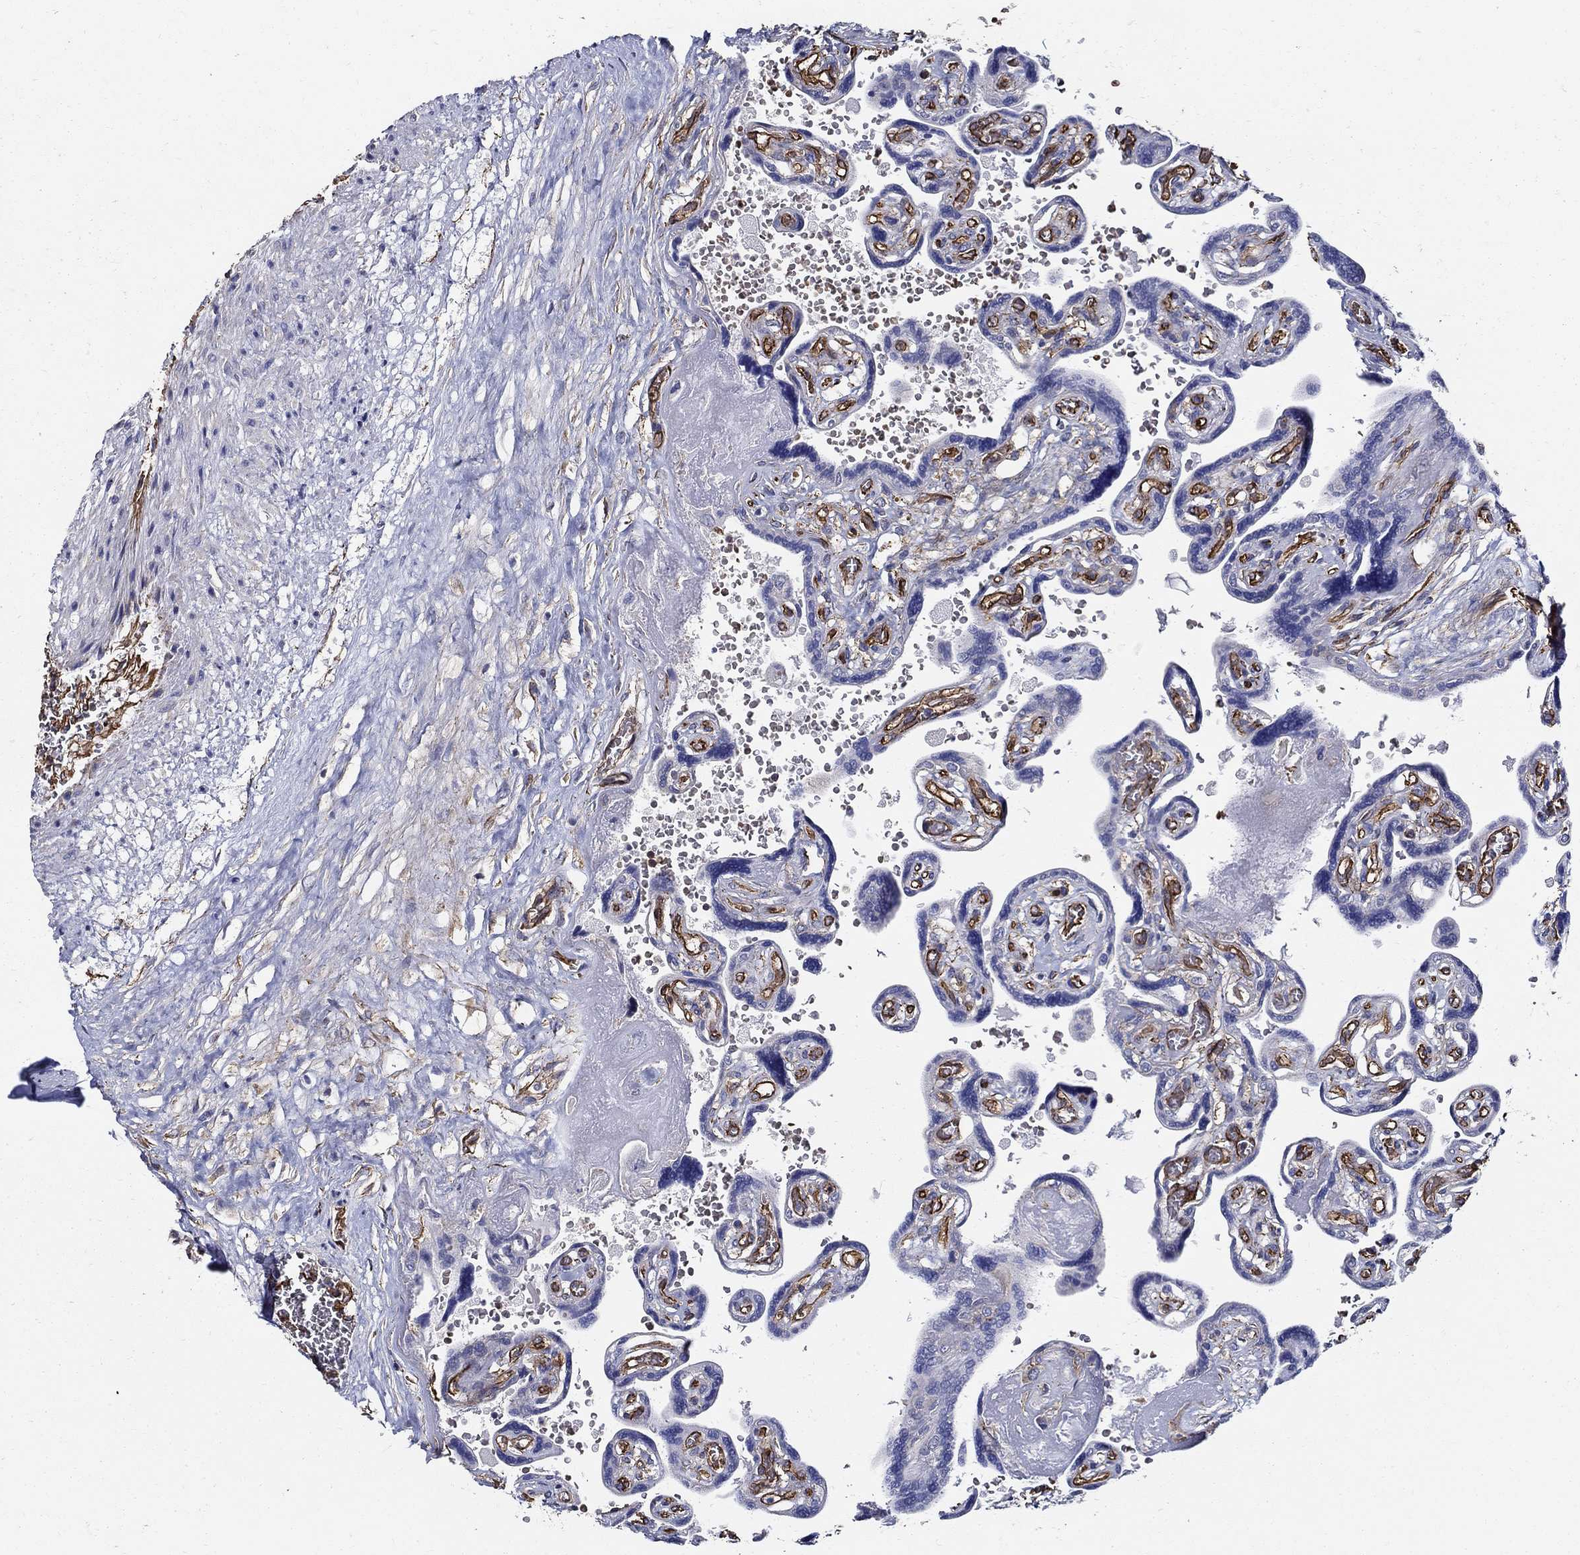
{"staining": {"intensity": "moderate", "quantity": "25%-75%", "location": "cytoplasmic/membranous"}, "tissue": "placenta", "cell_type": "Decidual cells", "image_type": "normal", "snomed": [{"axis": "morphology", "description": "Normal tissue, NOS"}, {"axis": "topography", "description": "Placenta"}], "caption": "This is an image of immunohistochemistry (IHC) staining of benign placenta, which shows moderate positivity in the cytoplasmic/membranous of decidual cells.", "gene": "APBB3", "patient": {"sex": "female", "age": 32}}